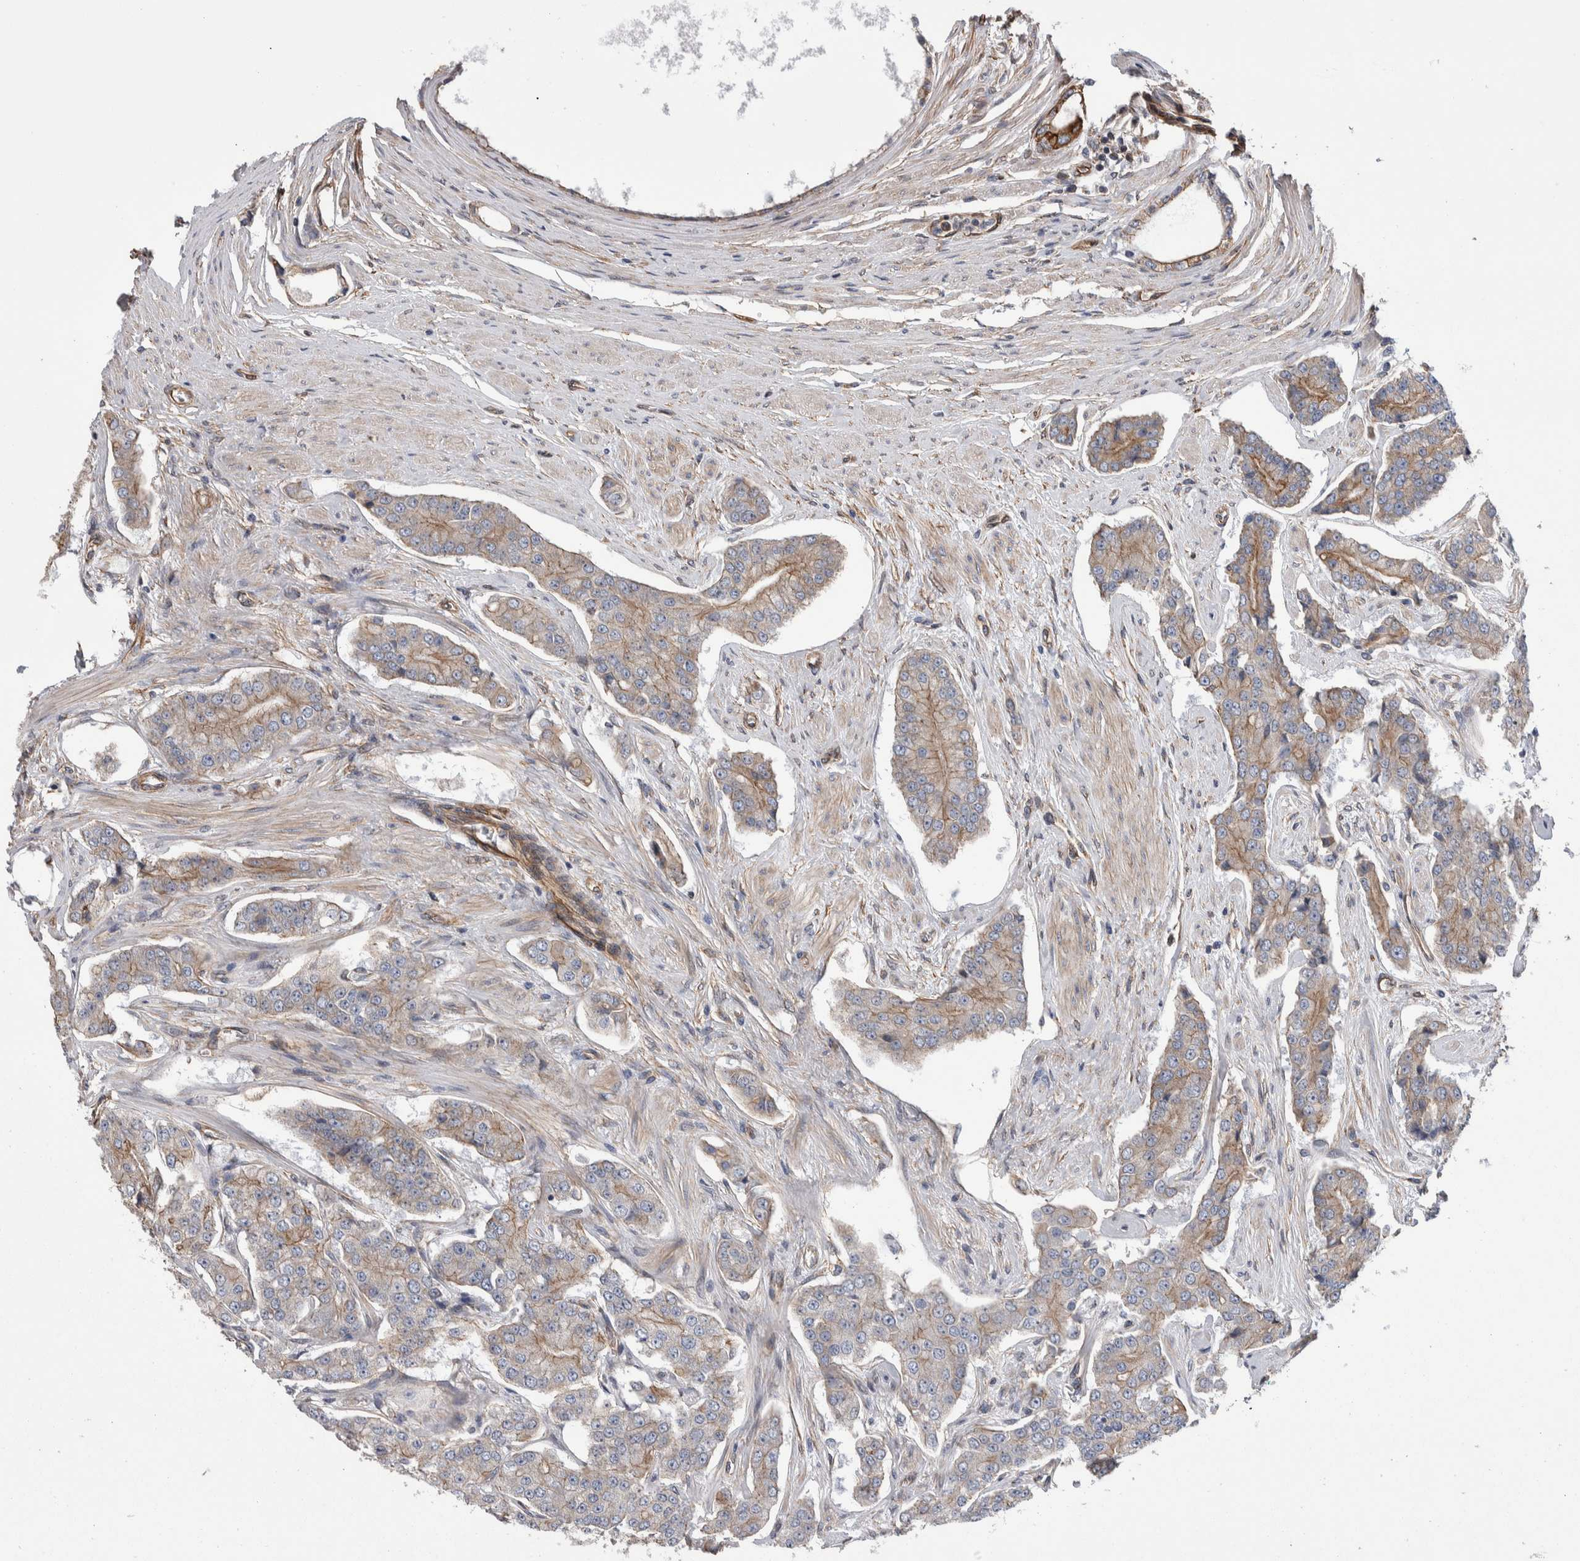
{"staining": {"intensity": "moderate", "quantity": "25%-75%", "location": "cytoplasmic/membranous"}, "tissue": "prostate cancer", "cell_type": "Tumor cells", "image_type": "cancer", "snomed": [{"axis": "morphology", "description": "Adenocarcinoma, High grade"}, {"axis": "topography", "description": "Prostate"}], "caption": "A histopathology image of prostate cancer stained for a protein displays moderate cytoplasmic/membranous brown staining in tumor cells. The protein is stained brown, and the nuclei are stained in blue (DAB (3,3'-diaminobenzidine) IHC with brightfield microscopy, high magnification).", "gene": "KIF12", "patient": {"sex": "male", "age": 71}}